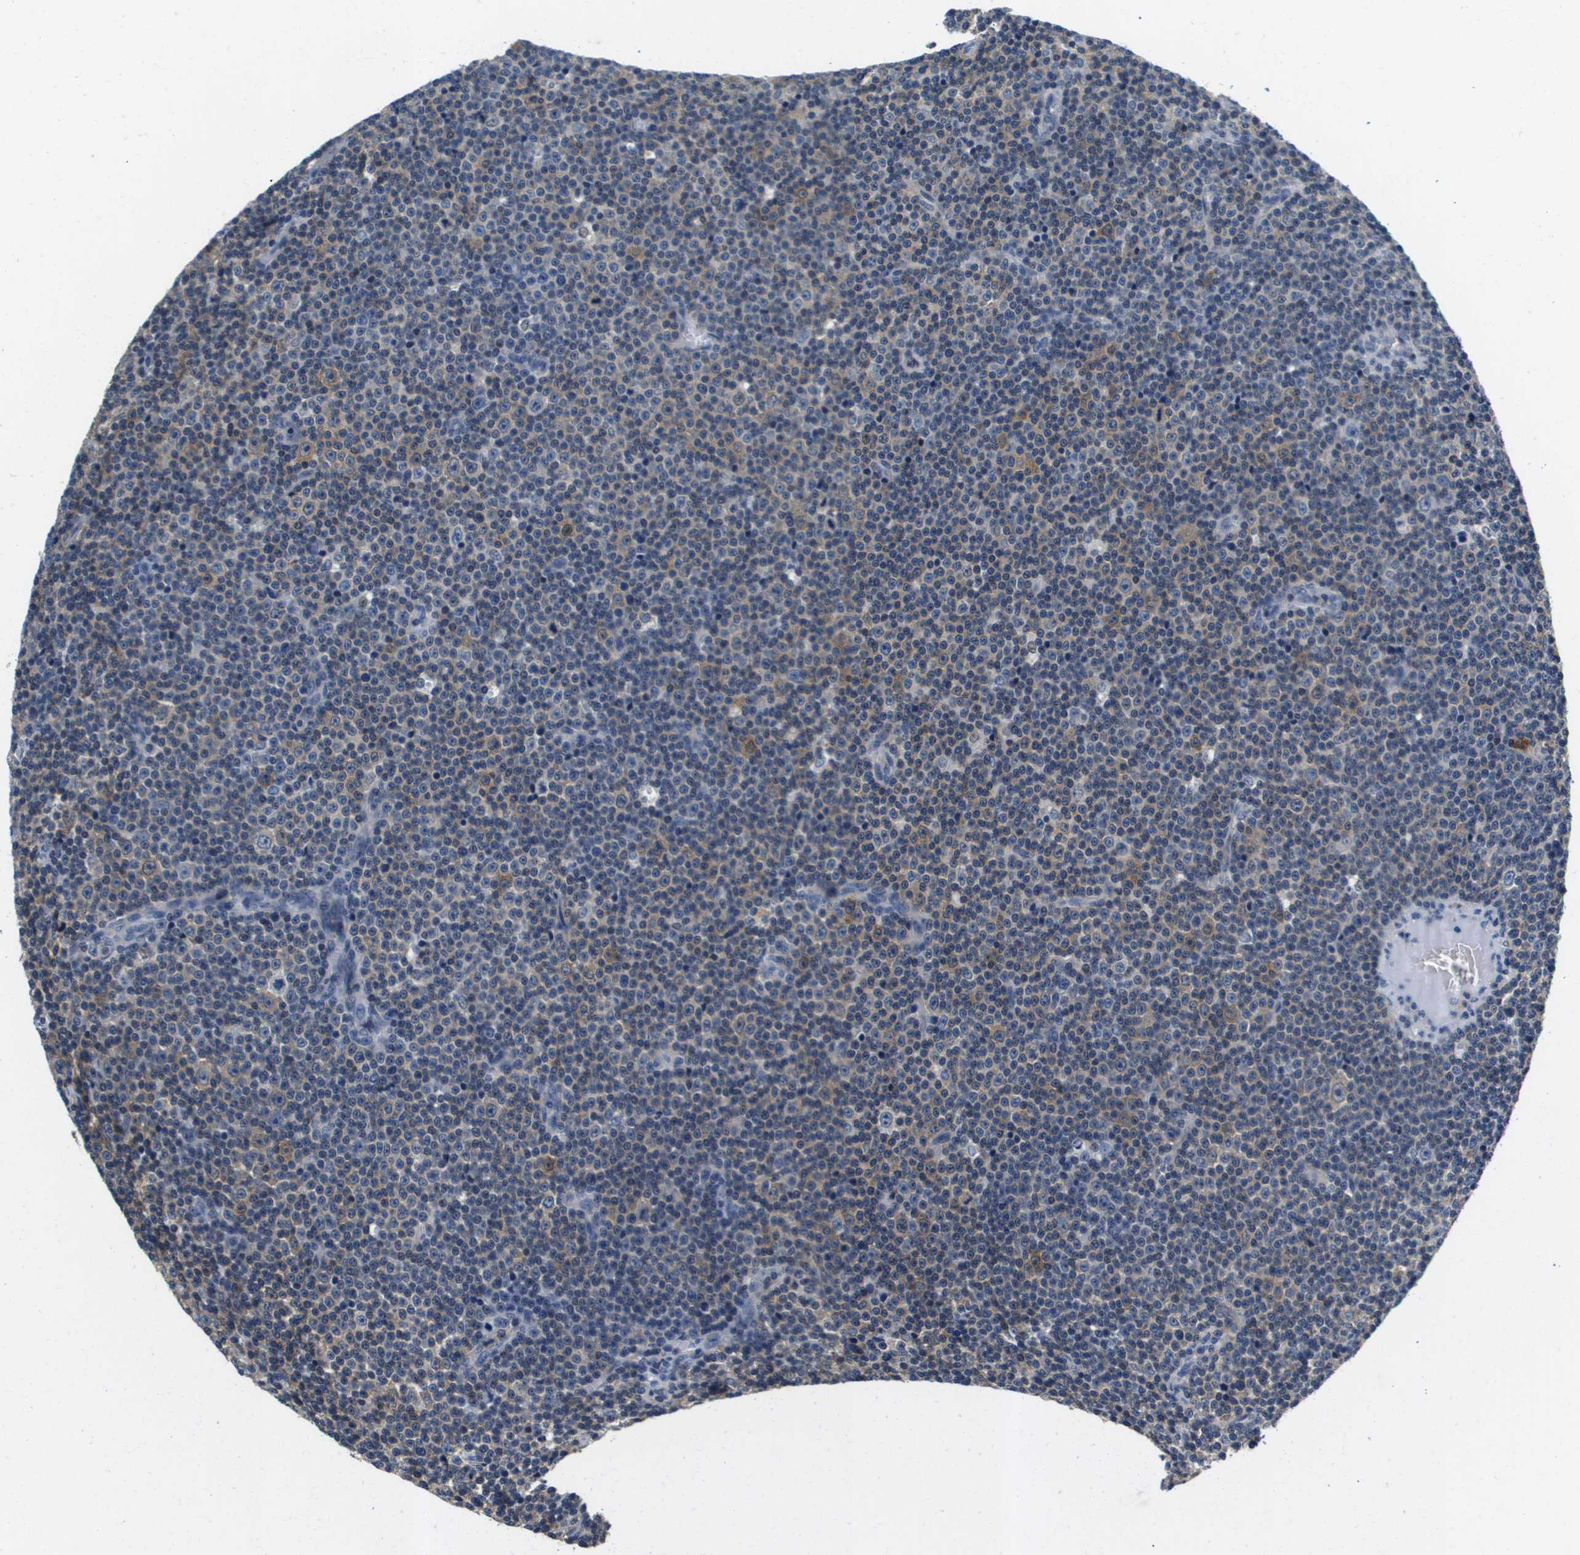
{"staining": {"intensity": "weak", "quantity": "<25%", "location": "cytoplasmic/membranous"}, "tissue": "lymphoma", "cell_type": "Tumor cells", "image_type": "cancer", "snomed": [{"axis": "morphology", "description": "Malignant lymphoma, non-Hodgkin's type, Low grade"}, {"axis": "topography", "description": "Lymph node"}], "caption": "This is a image of IHC staining of malignant lymphoma, non-Hodgkin's type (low-grade), which shows no expression in tumor cells.", "gene": "KCNQ5", "patient": {"sex": "female", "age": 67}}